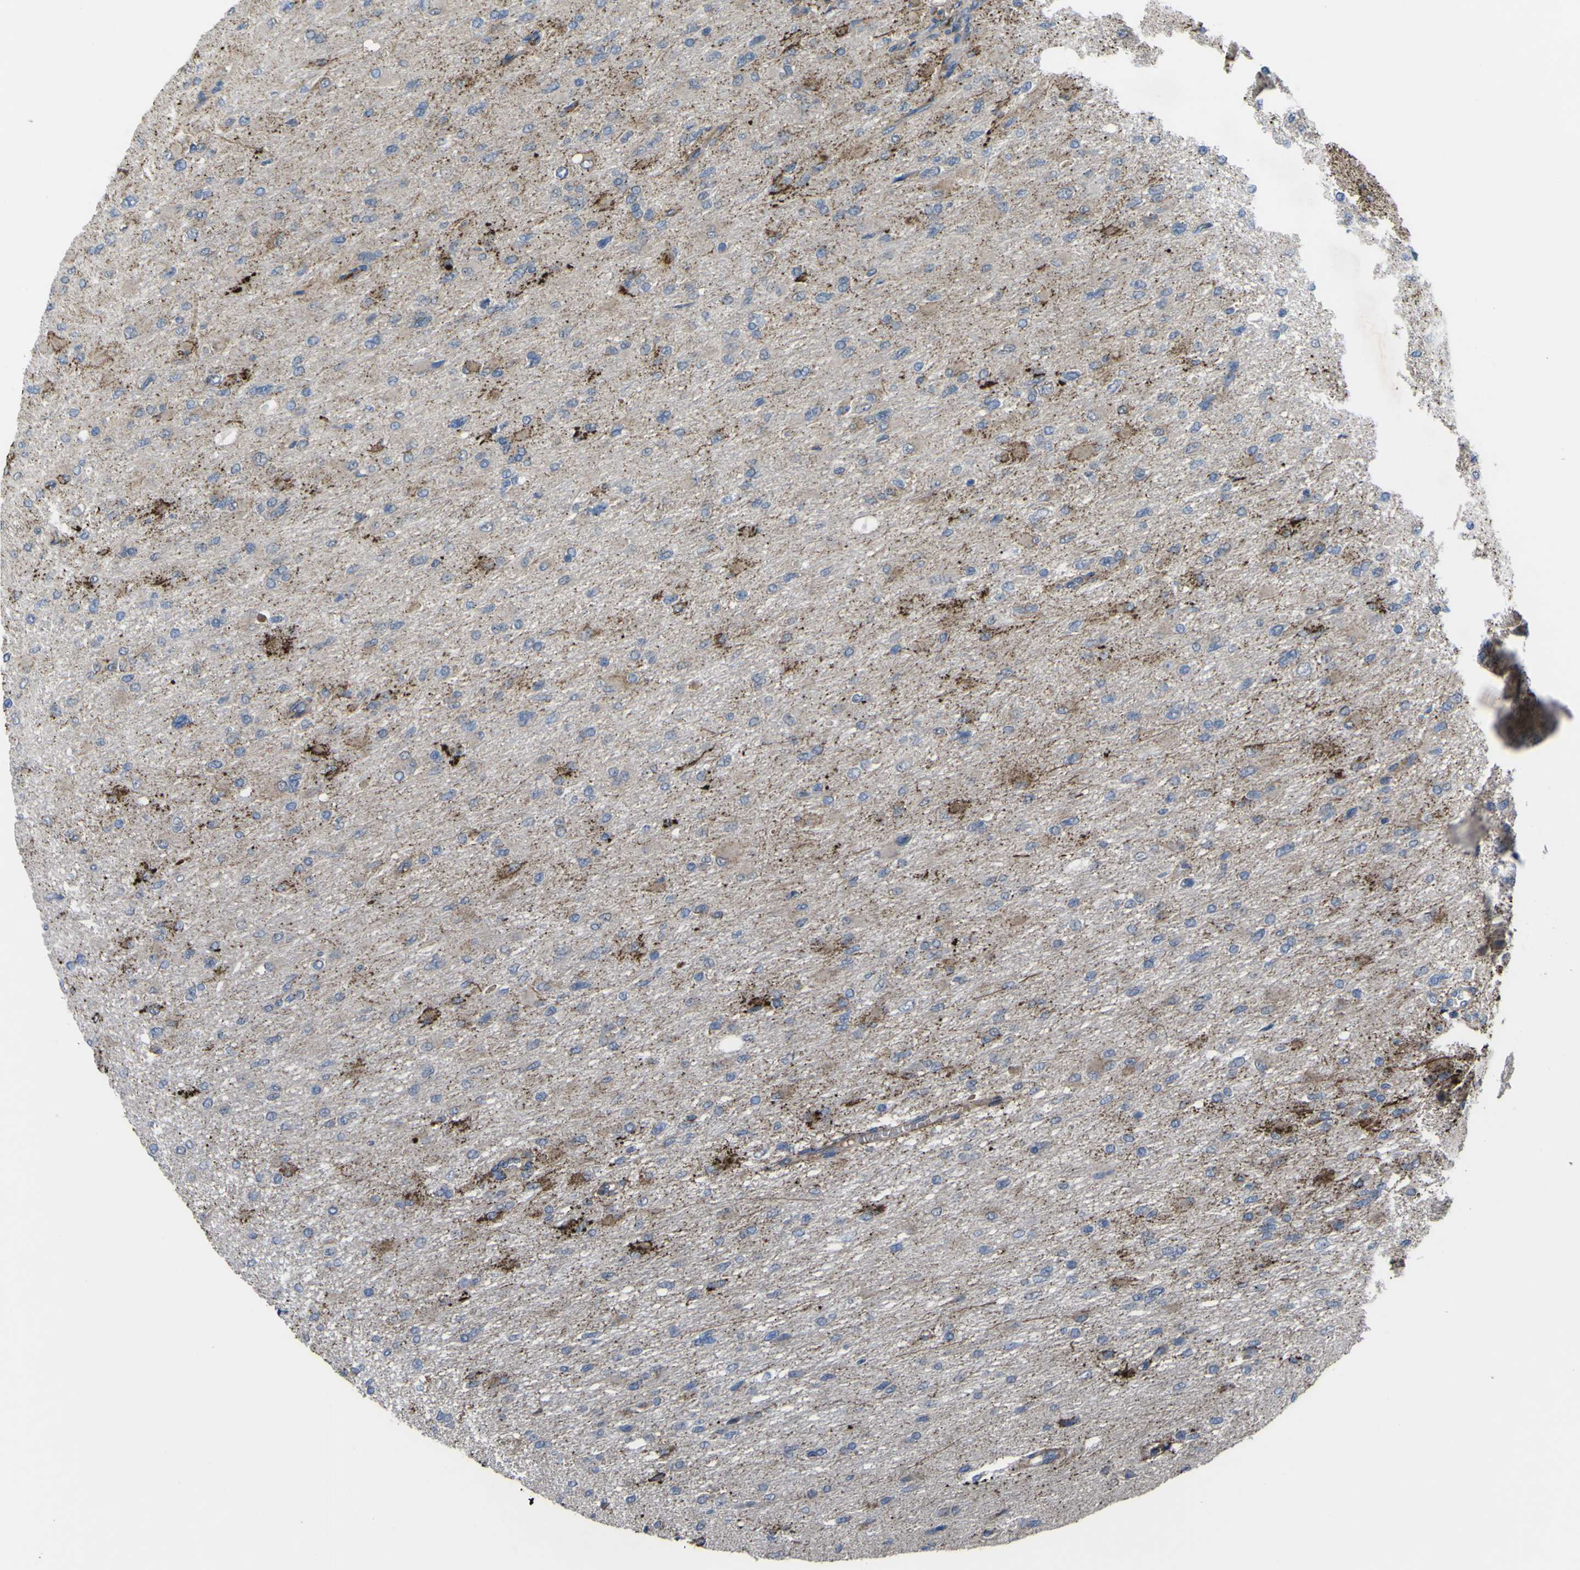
{"staining": {"intensity": "strong", "quantity": "<25%", "location": "cytoplasmic/membranous"}, "tissue": "glioma", "cell_type": "Tumor cells", "image_type": "cancer", "snomed": [{"axis": "morphology", "description": "Glioma, malignant, High grade"}, {"axis": "topography", "description": "Cerebral cortex"}], "caption": "Brown immunohistochemical staining in glioma displays strong cytoplasmic/membranous staining in approximately <25% of tumor cells.", "gene": "GPLD1", "patient": {"sex": "female", "age": 36}}